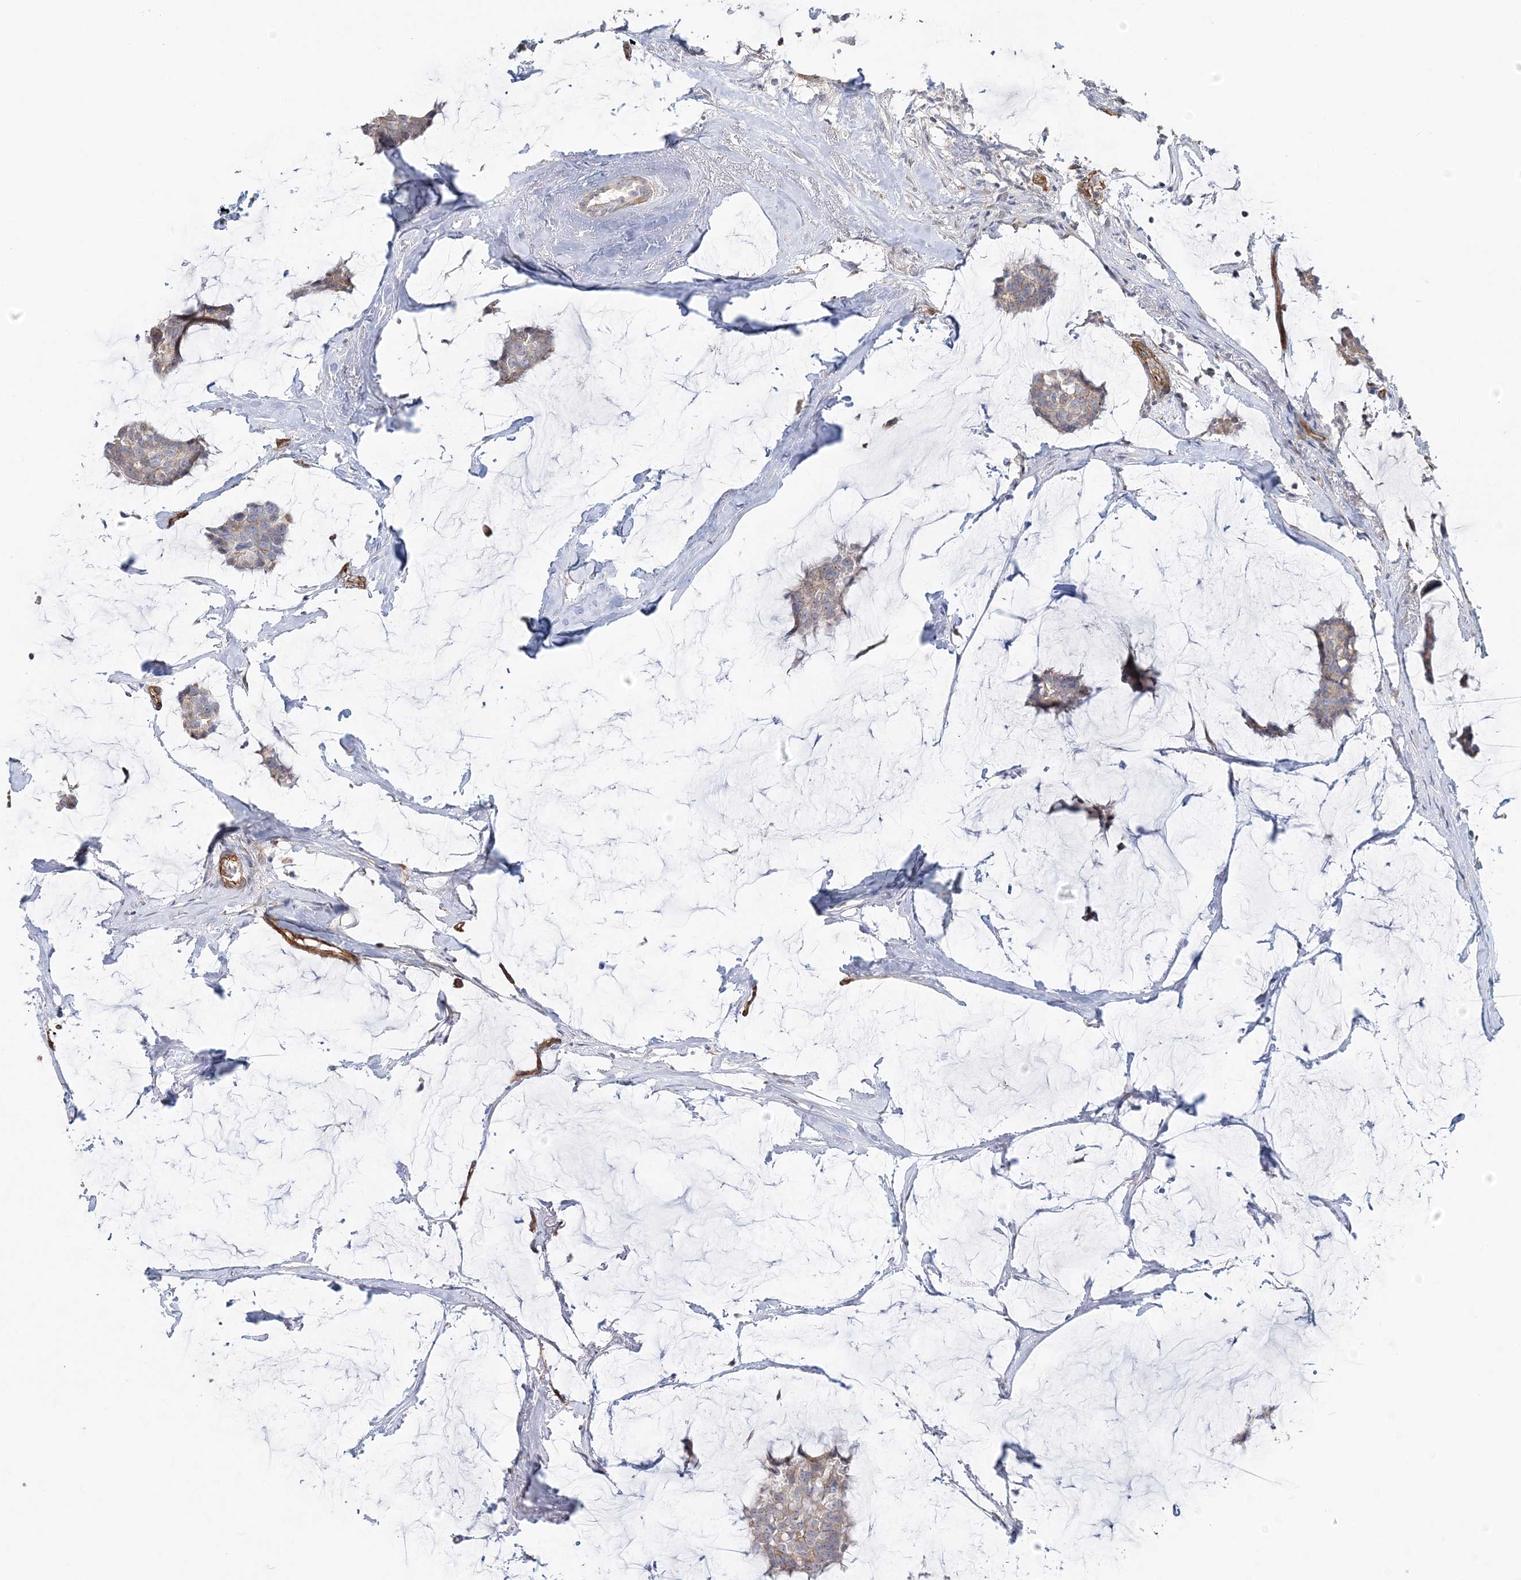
{"staining": {"intensity": "weak", "quantity": "<25%", "location": "cytoplasmic/membranous"}, "tissue": "breast cancer", "cell_type": "Tumor cells", "image_type": "cancer", "snomed": [{"axis": "morphology", "description": "Duct carcinoma"}, {"axis": "topography", "description": "Breast"}], "caption": "Human breast cancer (invasive ductal carcinoma) stained for a protein using immunohistochemistry shows no staining in tumor cells.", "gene": "AFAP1L2", "patient": {"sex": "female", "age": 93}}